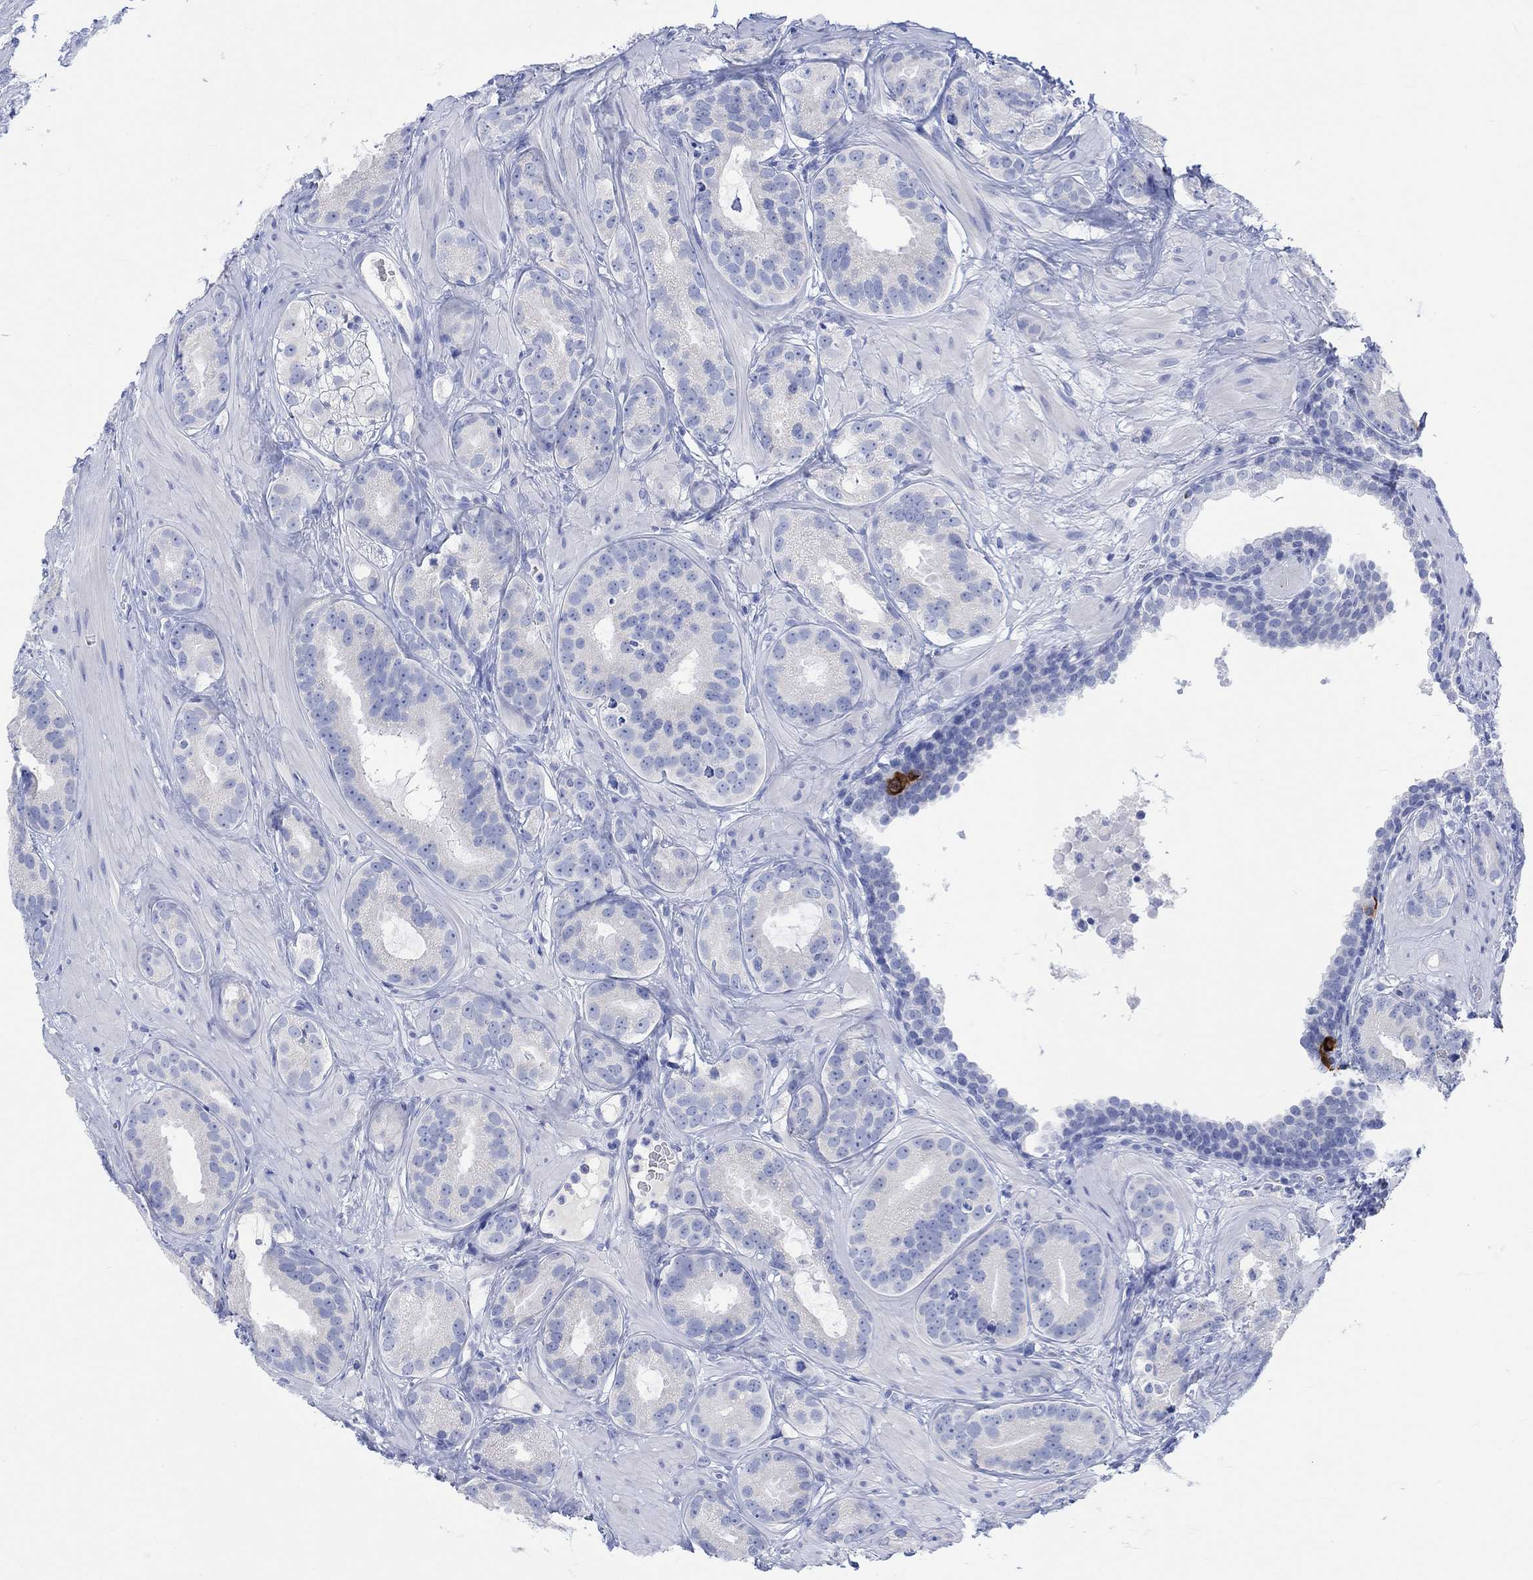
{"staining": {"intensity": "negative", "quantity": "none", "location": "none"}, "tissue": "prostate cancer", "cell_type": "Tumor cells", "image_type": "cancer", "snomed": [{"axis": "morphology", "description": "Adenocarcinoma, NOS"}, {"axis": "topography", "description": "Prostate"}], "caption": "Tumor cells show no significant positivity in prostate cancer (adenocarcinoma).", "gene": "CALCA", "patient": {"sex": "male", "age": 69}}